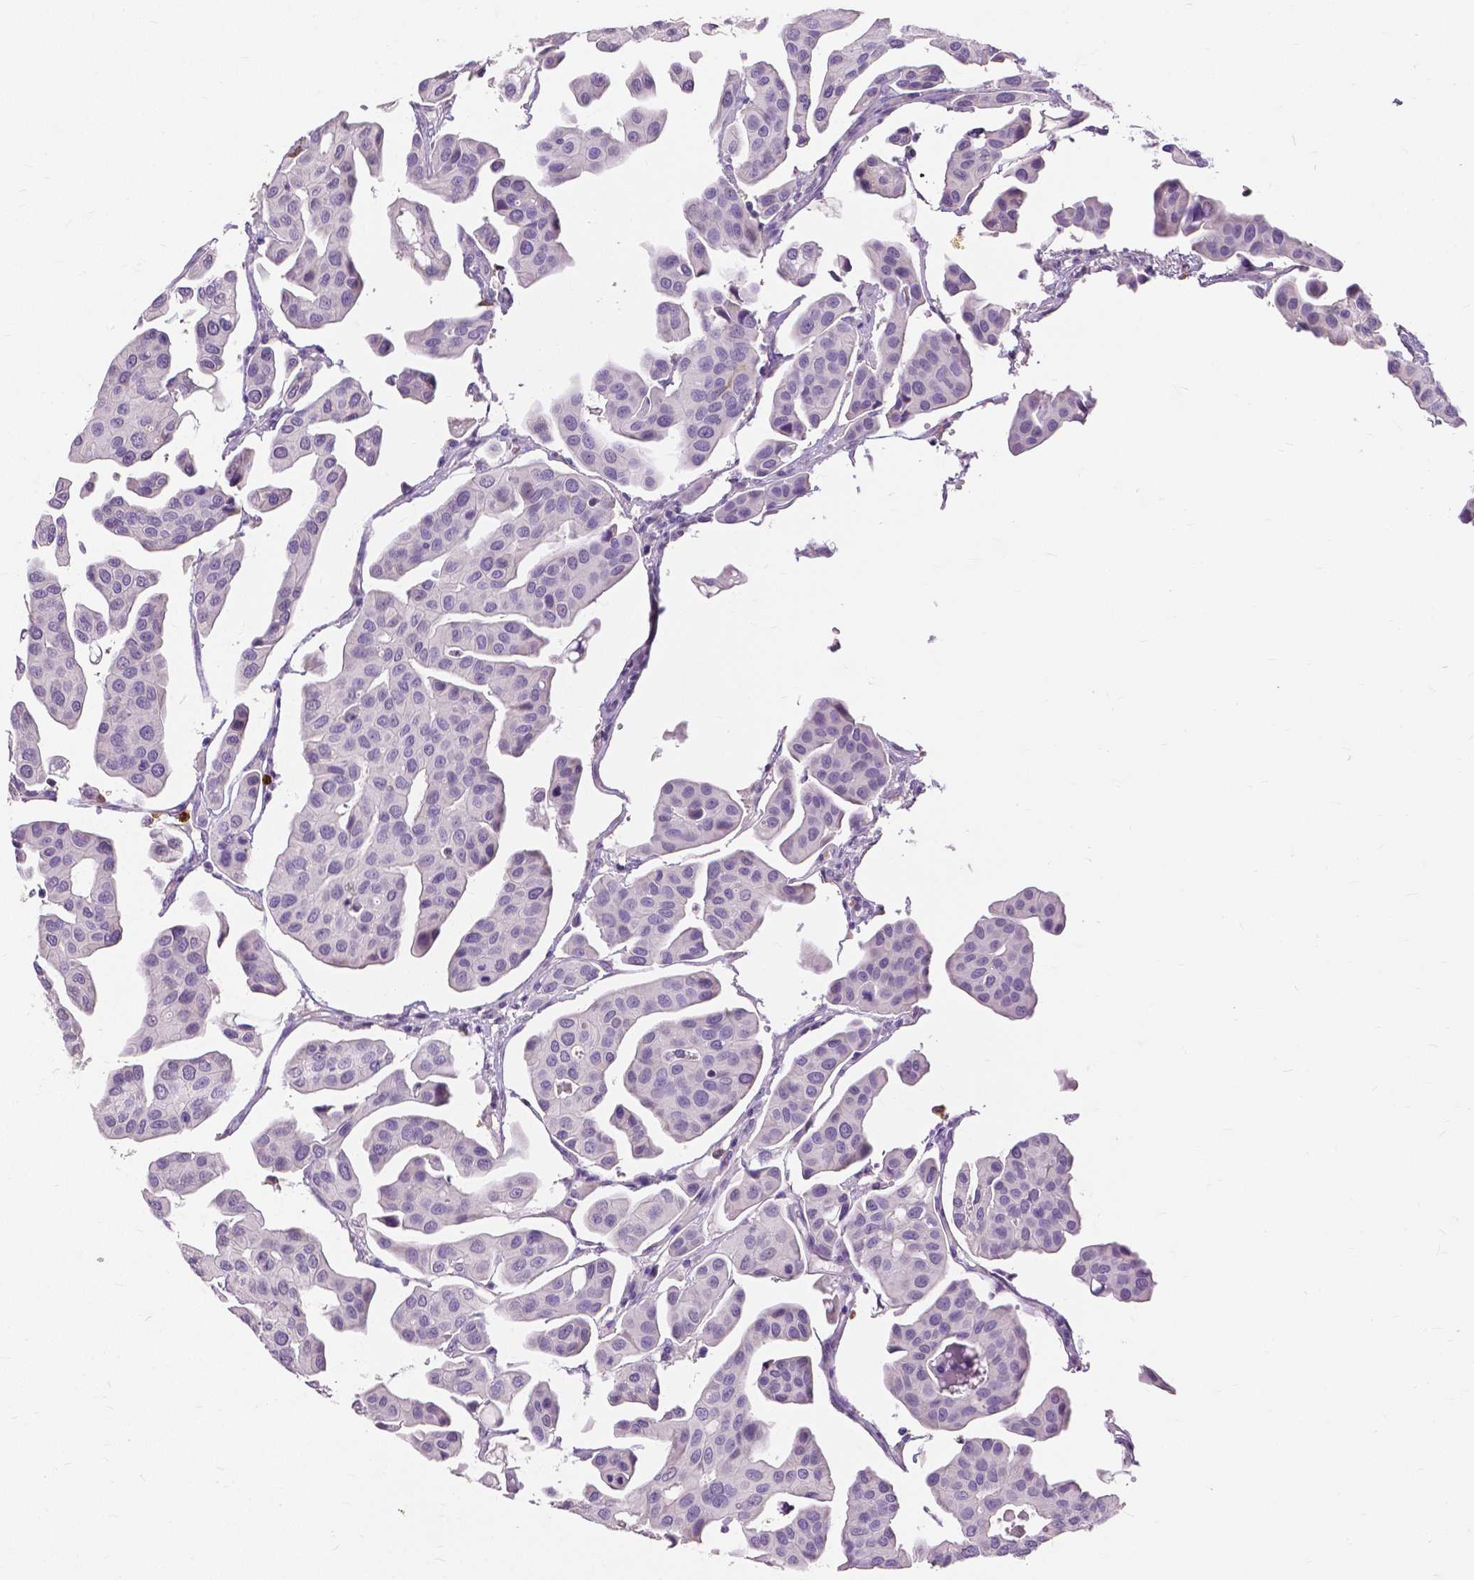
{"staining": {"intensity": "negative", "quantity": "none", "location": "none"}, "tissue": "renal cancer", "cell_type": "Tumor cells", "image_type": "cancer", "snomed": [{"axis": "morphology", "description": "Adenocarcinoma, NOS"}, {"axis": "topography", "description": "Urinary bladder"}], "caption": "Immunohistochemical staining of human renal cancer (adenocarcinoma) exhibits no significant expression in tumor cells.", "gene": "CXCR2", "patient": {"sex": "male", "age": 61}}